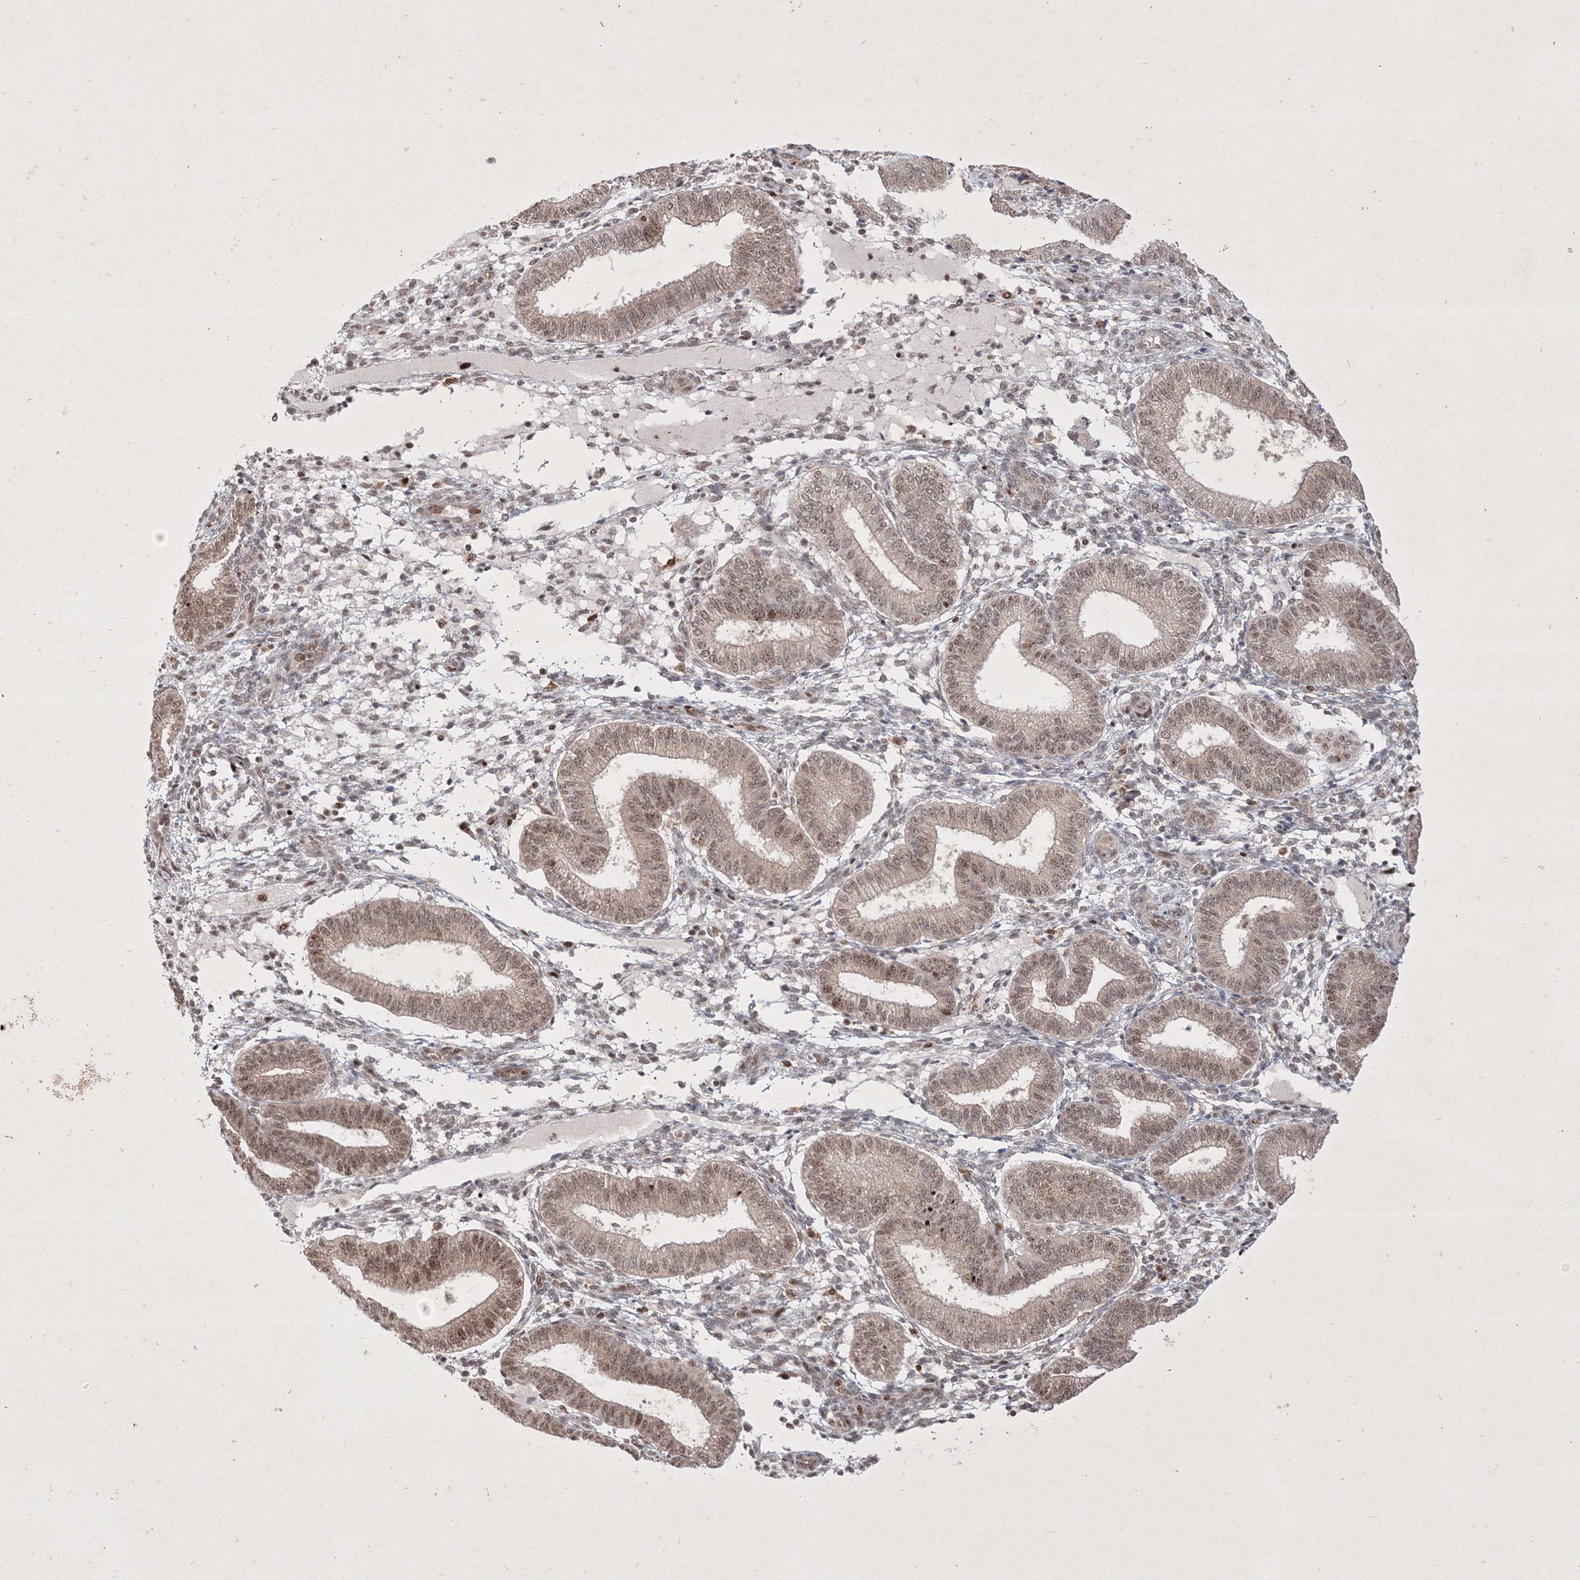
{"staining": {"intensity": "weak", "quantity": "25%-75%", "location": "nuclear"}, "tissue": "endometrium", "cell_type": "Cells in endometrial stroma", "image_type": "normal", "snomed": [{"axis": "morphology", "description": "Normal tissue, NOS"}, {"axis": "topography", "description": "Endometrium"}], "caption": "Normal endometrium displays weak nuclear expression in about 25%-75% of cells in endometrial stroma, visualized by immunohistochemistry. The staining was performed using DAB (3,3'-diaminobenzidine), with brown indicating positive protein expression. Nuclei are stained blue with hematoxylin.", "gene": "TAB1", "patient": {"sex": "female", "age": 39}}